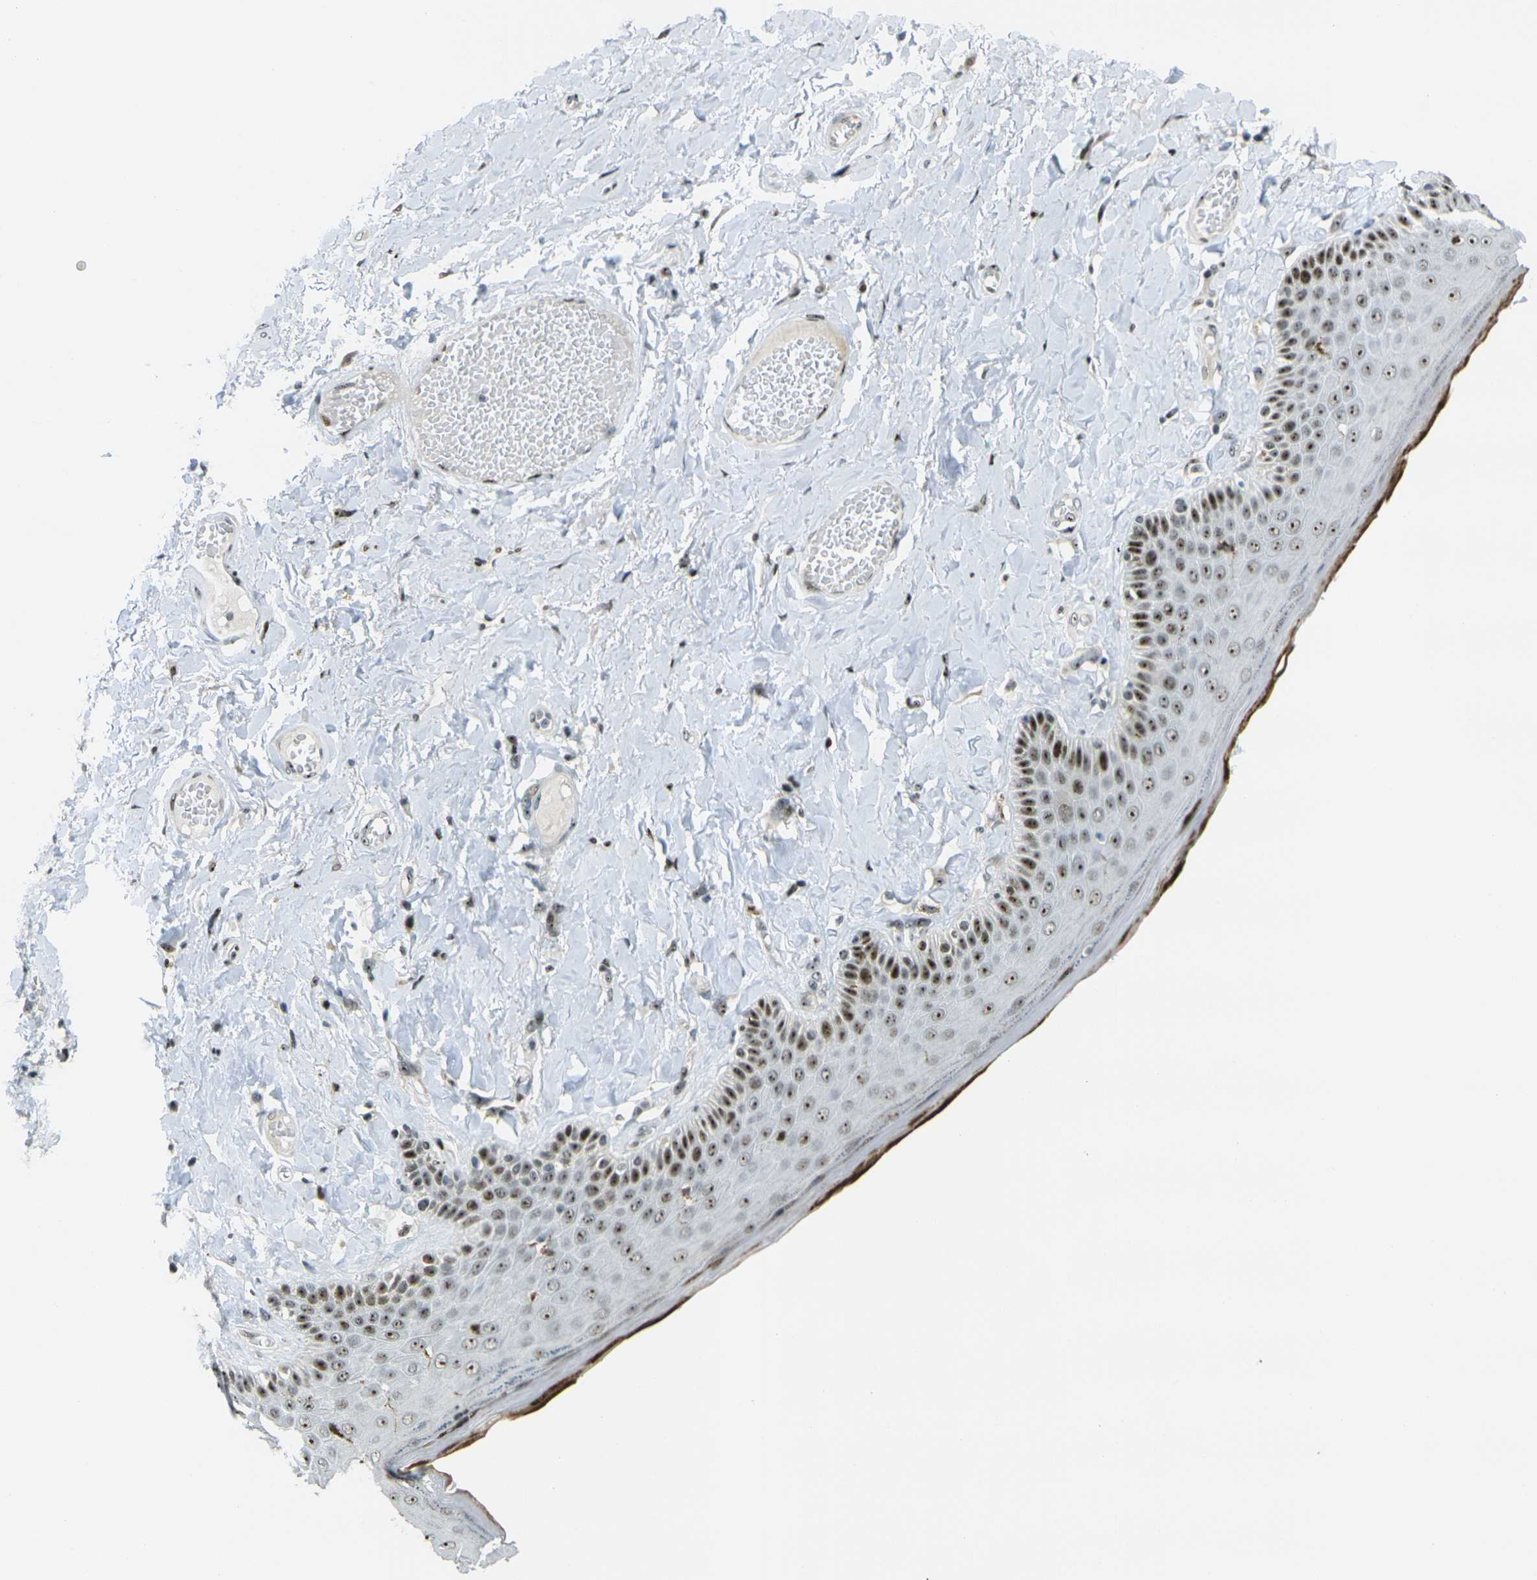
{"staining": {"intensity": "strong", "quantity": ">75%", "location": "nuclear"}, "tissue": "skin", "cell_type": "Epidermal cells", "image_type": "normal", "snomed": [{"axis": "morphology", "description": "Normal tissue, NOS"}, {"axis": "topography", "description": "Anal"}], "caption": "Skin stained for a protein (brown) shows strong nuclear positive positivity in about >75% of epidermal cells.", "gene": "UBE2C", "patient": {"sex": "male", "age": 69}}